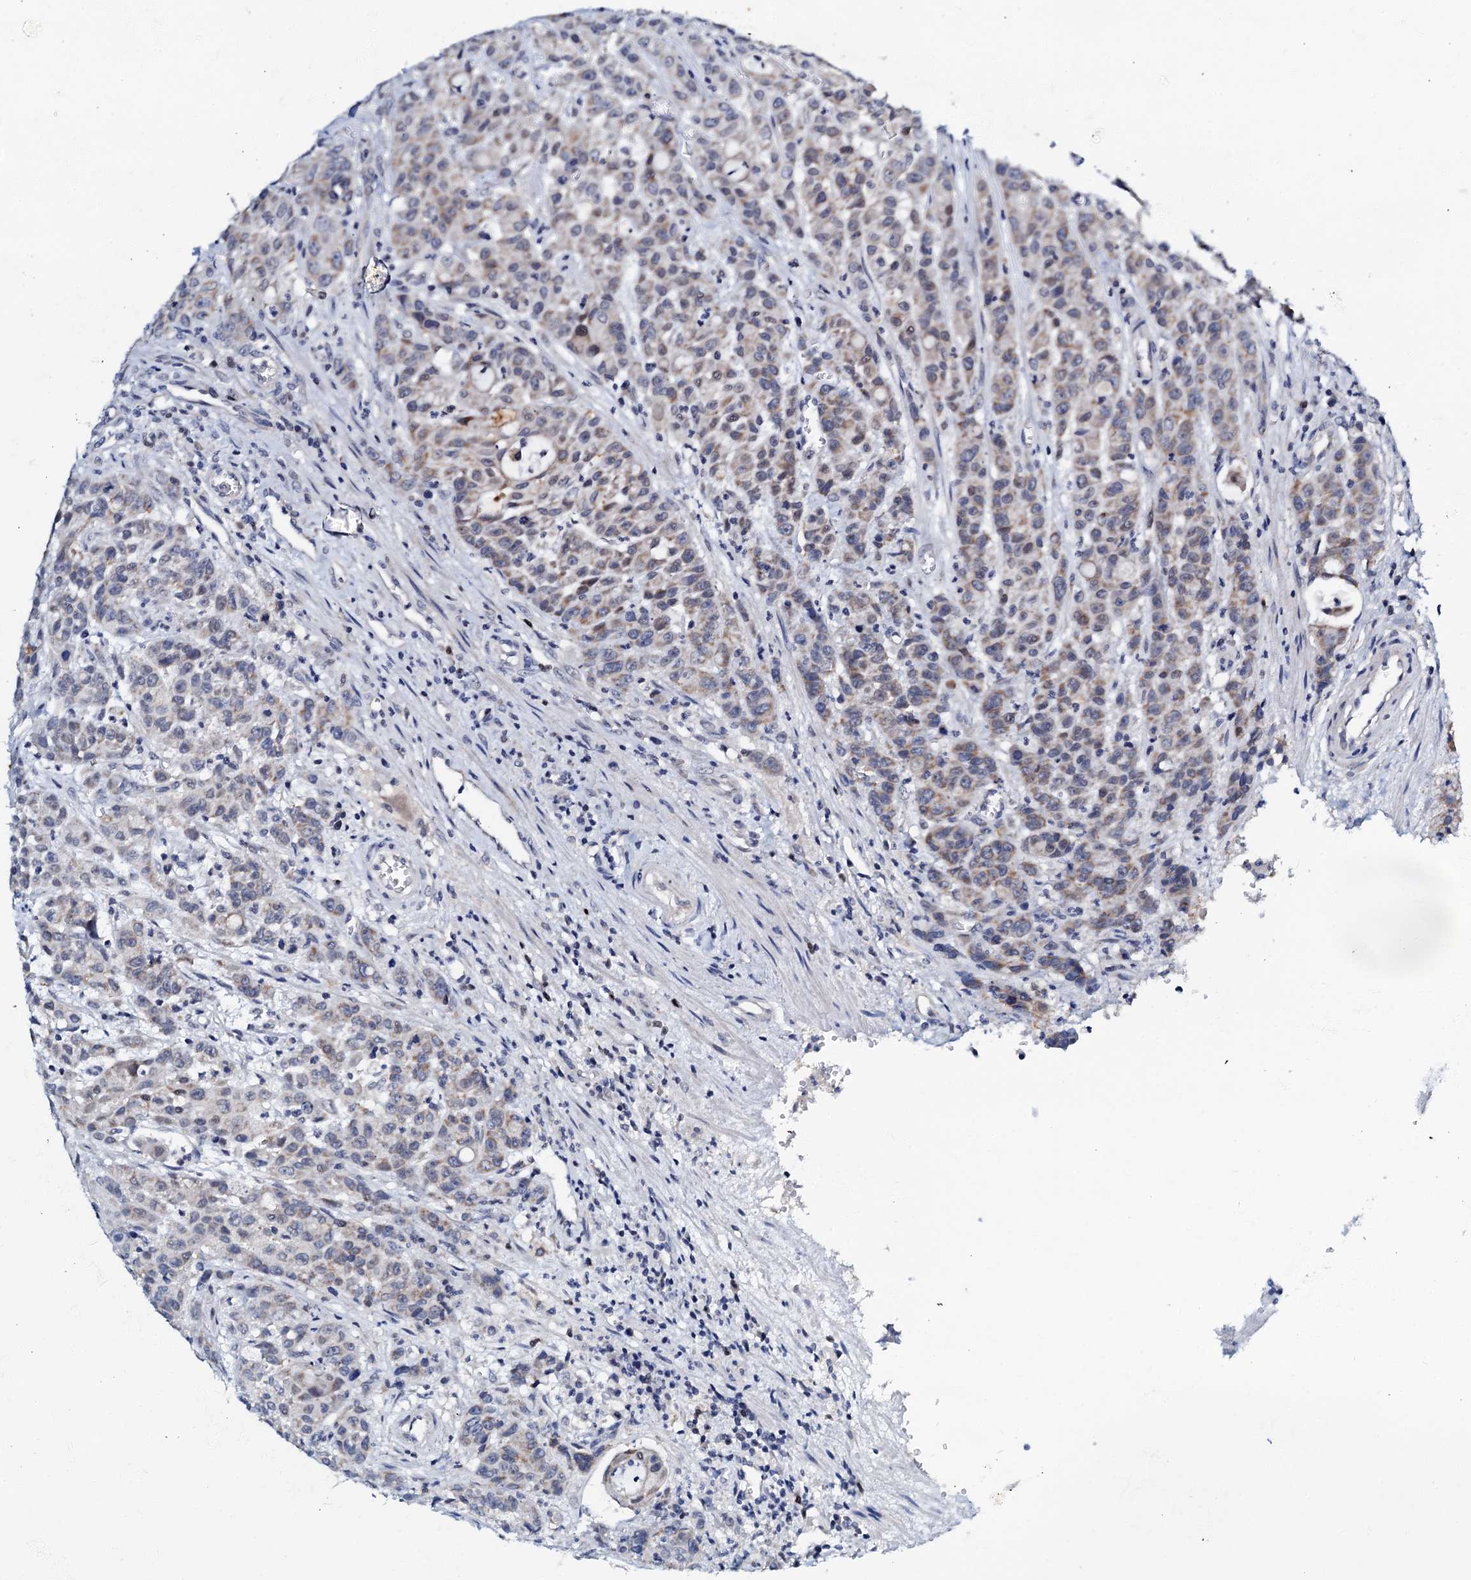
{"staining": {"intensity": "weak", "quantity": "25%-75%", "location": "cytoplasmic/membranous"}, "tissue": "colorectal cancer", "cell_type": "Tumor cells", "image_type": "cancer", "snomed": [{"axis": "morphology", "description": "Adenocarcinoma, NOS"}, {"axis": "topography", "description": "Colon"}], "caption": "The micrograph displays a brown stain indicating the presence of a protein in the cytoplasmic/membranous of tumor cells in colorectal adenocarcinoma.", "gene": "MRPL51", "patient": {"sex": "male", "age": 62}}